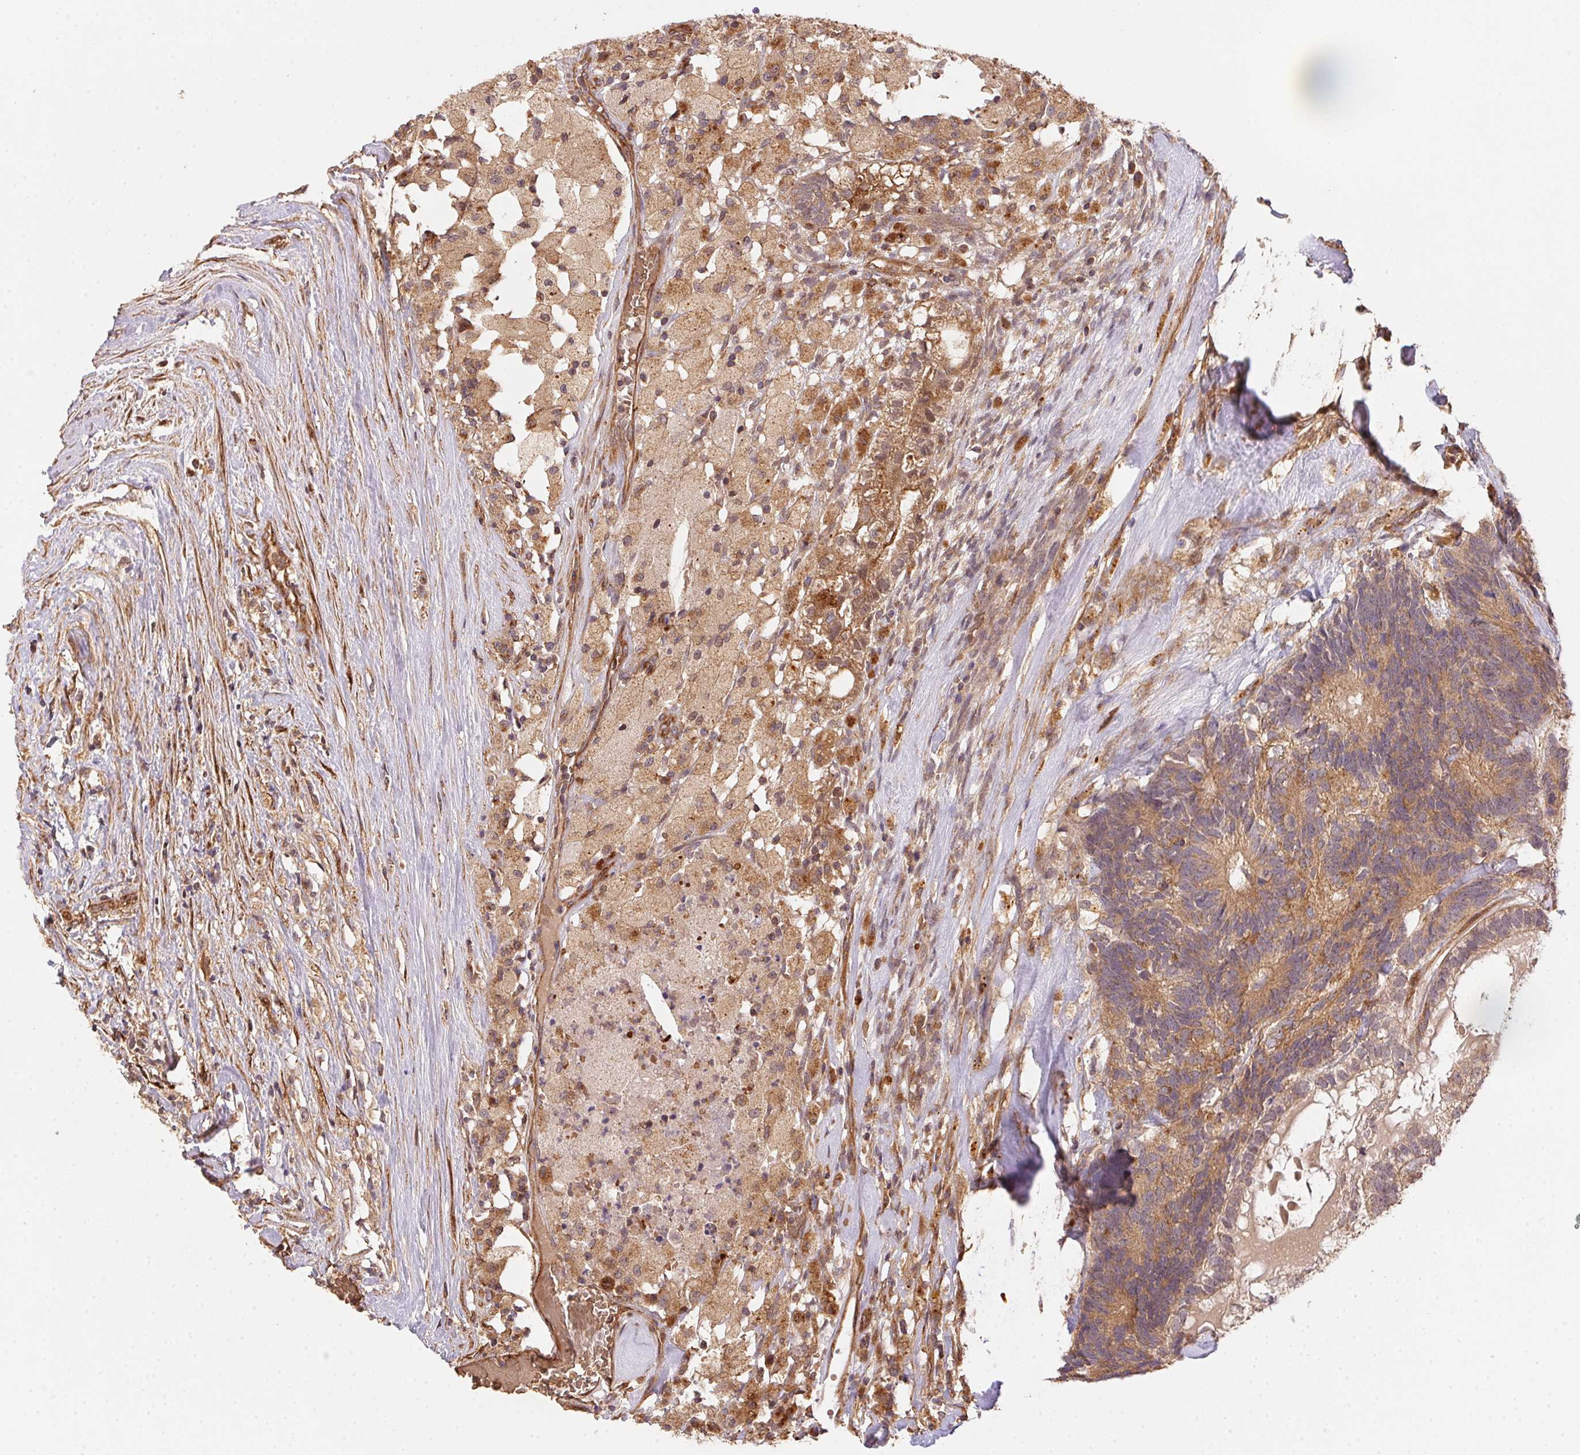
{"staining": {"intensity": "moderate", "quantity": ">75%", "location": "cytoplasmic/membranous"}, "tissue": "testis cancer", "cell_type": "Tumor cells", "image_type": "cancer", "snomed": [{"axis": "morphology", "description": "Seminoma, NOS"}, {"axis": "morphology", "description": "Carcinoma, Embryonal, NOS"}, {"axis": "topography", "description": "Testis"}], "caption": "High-power microscopy captured an immunohistochemistry (IHC) micrograph of testis cancer, revealing moderate cytoplasmic/membranous expression in approximately >75% of tumor cells.", "gene": "USE1", "patient": {"sex": "male", "age": 41}}